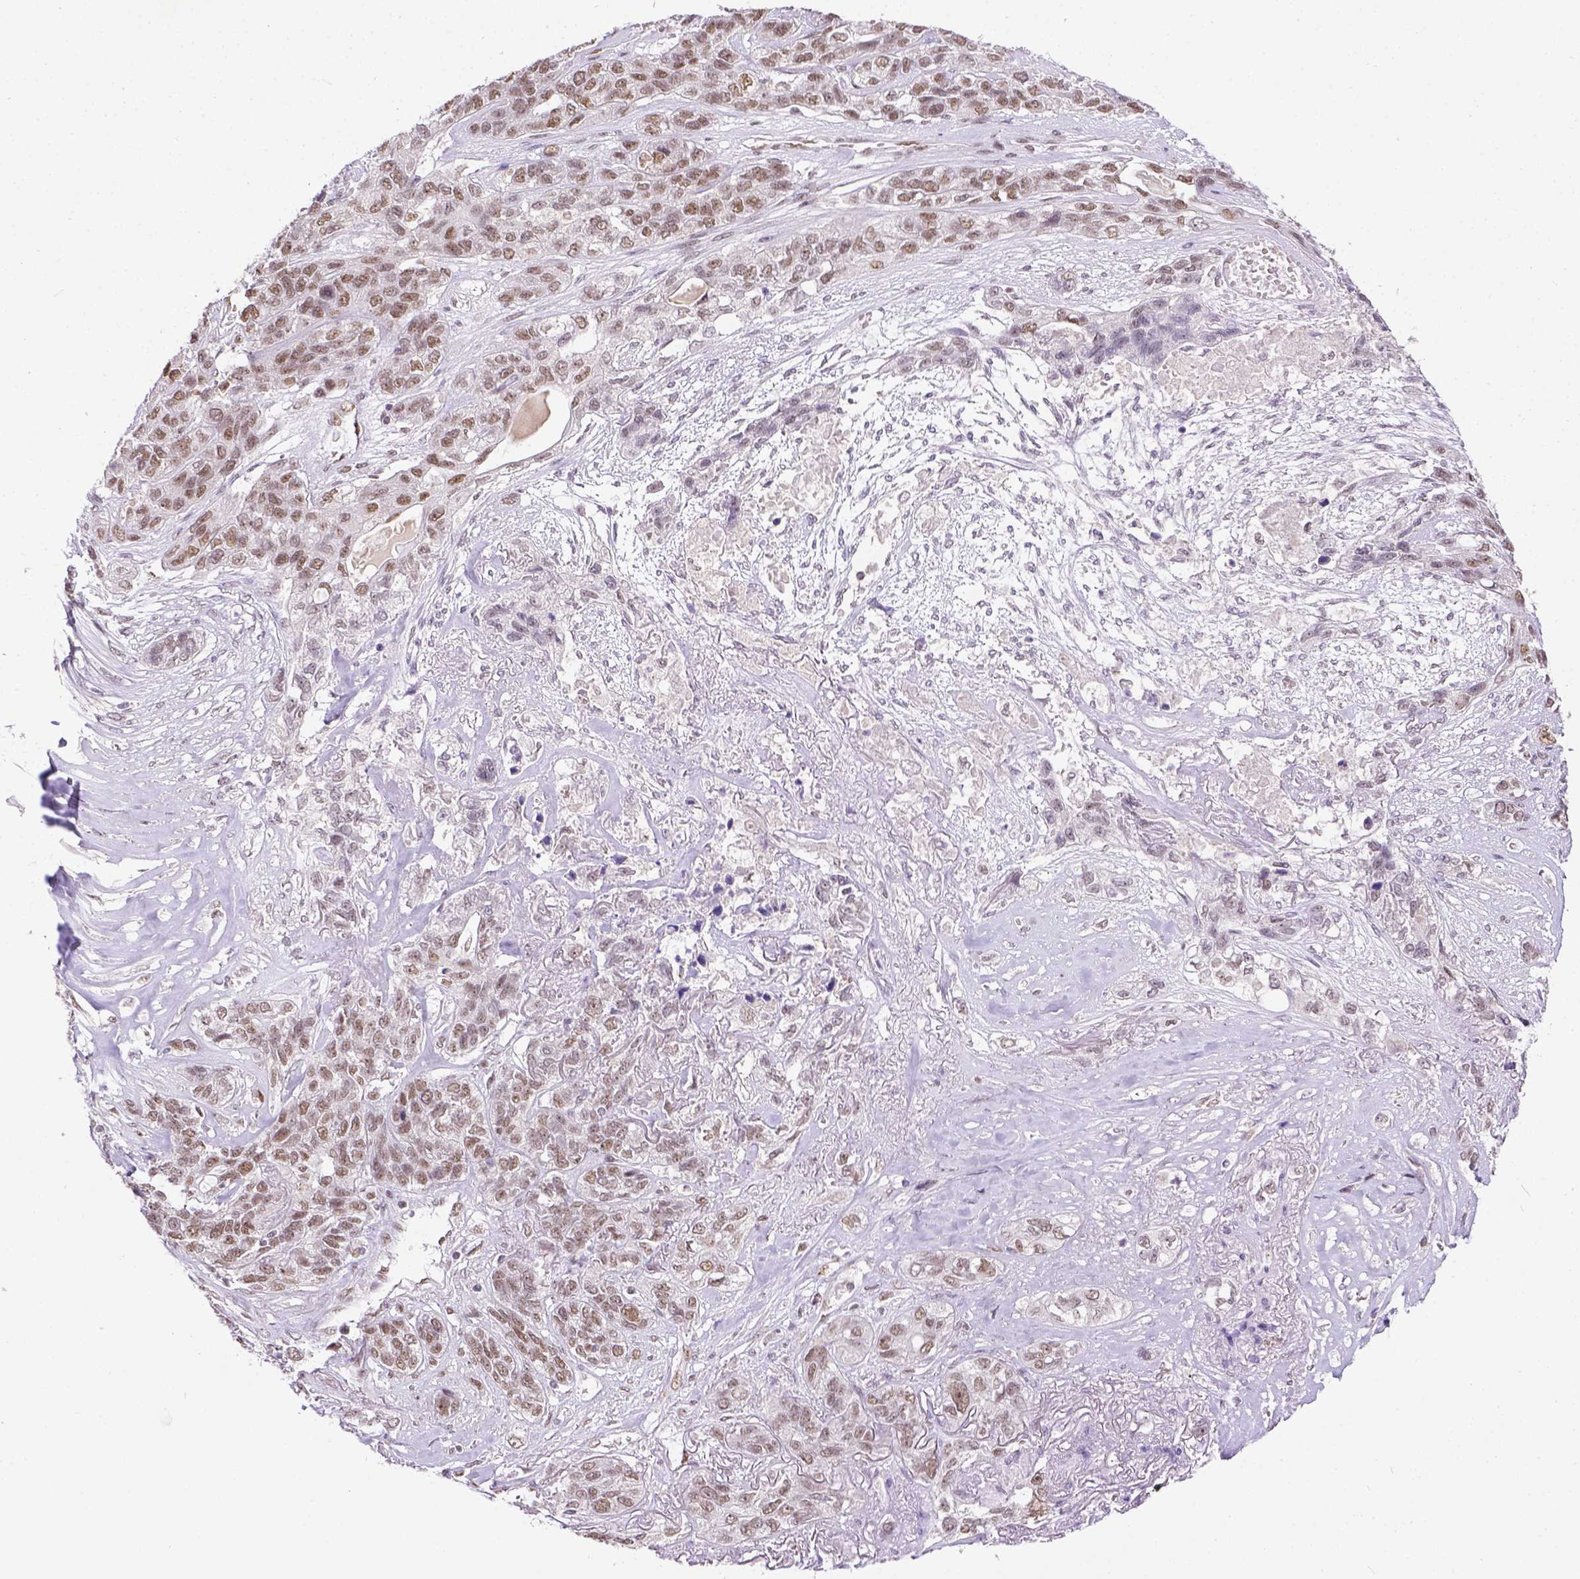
{"staining": {"intensity": "moderate", "quantity": ">75%", "location": "nuclear"}, "tissue": "lung cancer", "cell_type": "Tumor cells", "image_type": "cancer", "snomed": [{"axis": "morphology", "description": "Squamous cell carcinoma, NOS"}, {"axis": "topography", "description": "Lung"}], "caption": "Lung squamous cell carcinoma was stained to show a protein in brown. There is medium levels of moderate nuclear staining in approximately >75% of tumor cells.", "gene": "ERCC1", "patient": {"sex": "female", "age": 70}}